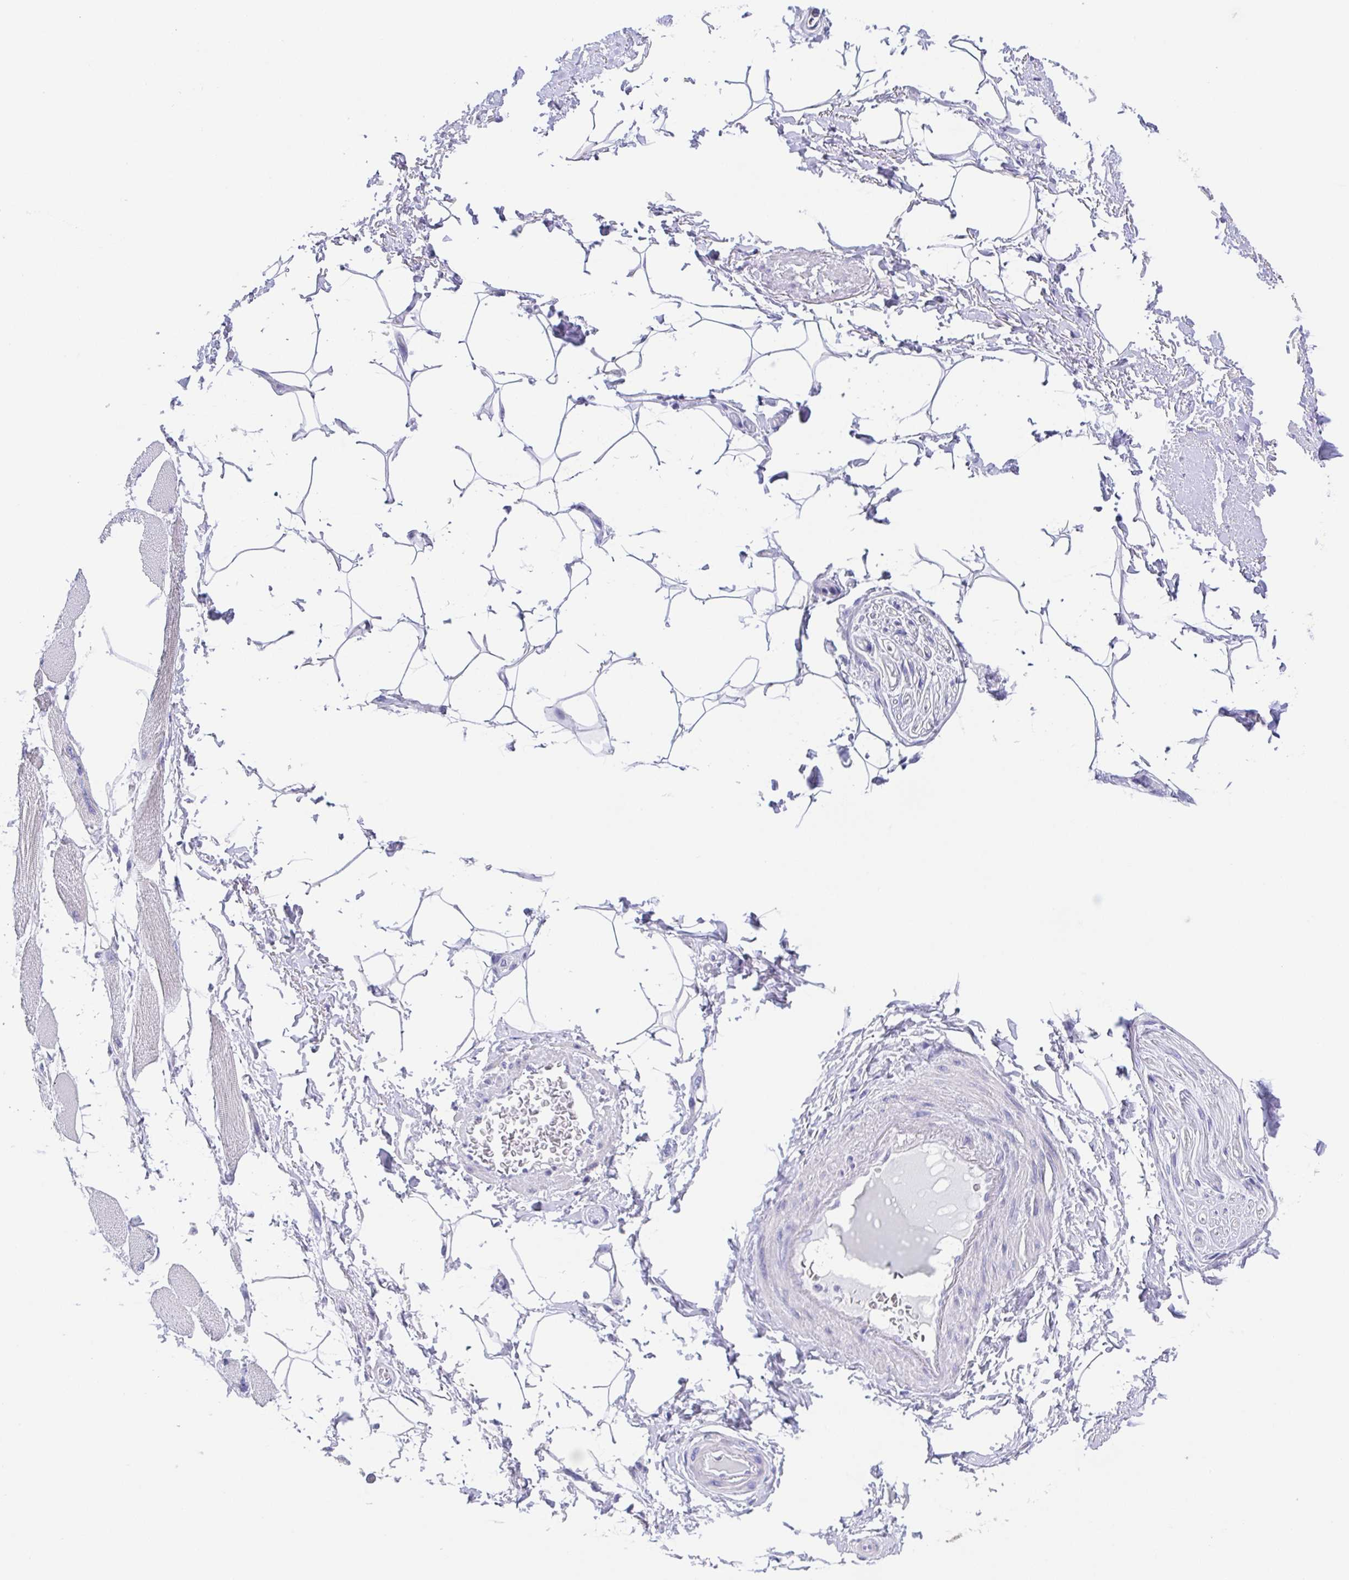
{"staining": {"intensity": "negative", "quantity": "none", "location": "none"}, "tissue": "adipose tissue", "cell_type": "Adipocytes", "image_type": "normal", "snomed": [{"axis": "morphology", "description": "Normal tissue, NOS"}, {"axis": "topography", "description": "Peripheral nerve tissue"}], "caption": "There is no significant expression in adipocytes of adipose tissue. (DAB IHC with hematoxylin counter stain).", "gene": "MUCL3", "patient": {"sex": "male", "age": 51}}